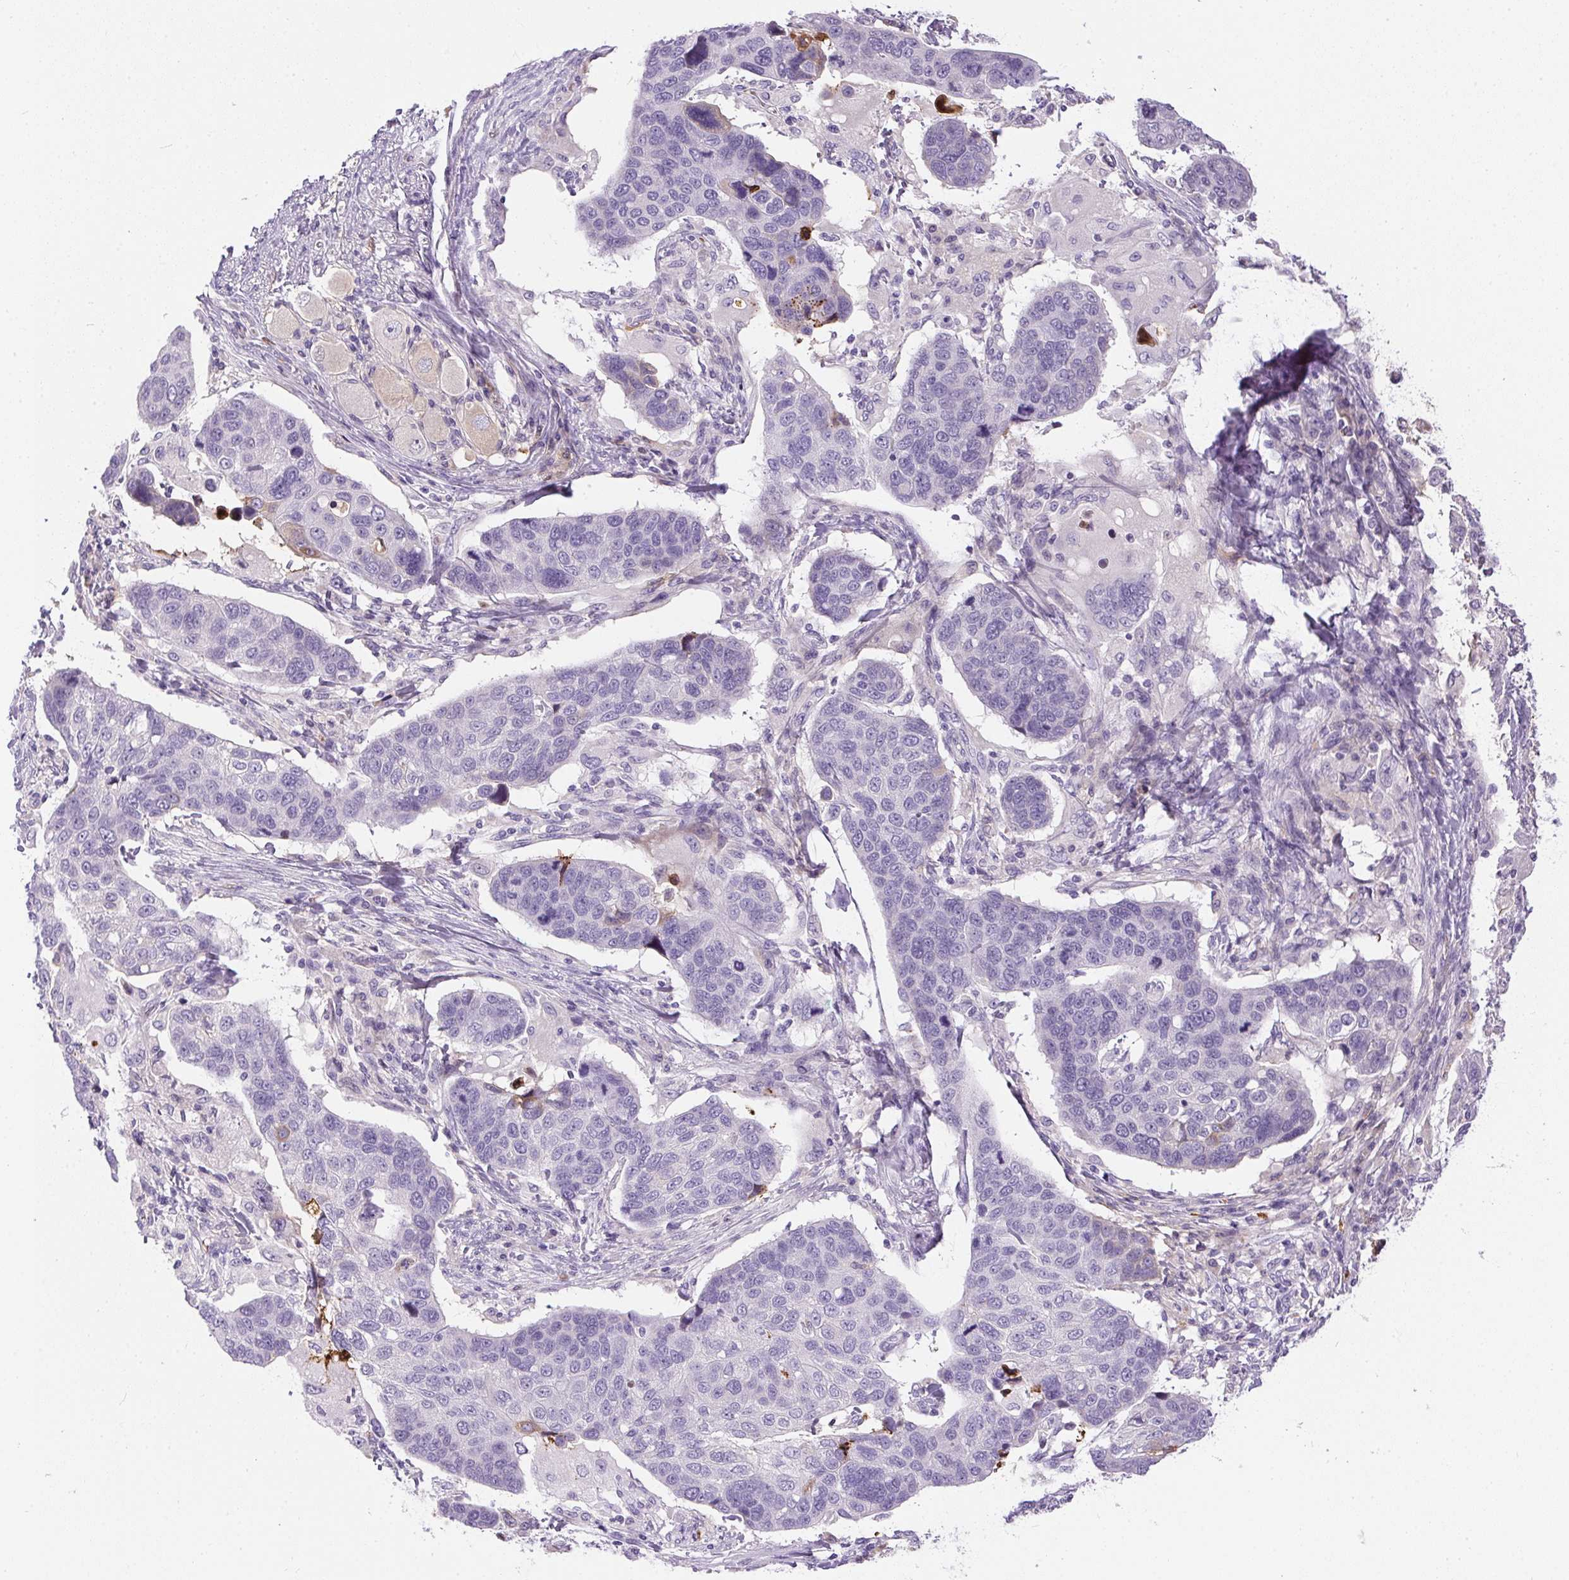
{"staining": {"intensity": "negative", "quantity": "none", "location": "none"}, "tissue": "lung cancer", "cell_type": "Tumor cells", "image_type": "cancer", "snomed": [{"axis": "morphology", "description": "Squamous cell carcinoma, NOS"}, {"axis": "topography", "description": "Lymph node"}, {"axis": "topography", "description": "Lung"}], "caption": "IHC histopathology image of human lung cancer stained for a protein (brown), which shows no expression in tumor cells. (DAB (3,3'-diaminobenzidine) immunohistochemistry, high magnification).", "gene": "ORM1", "patient": {"sex": "male", "age": 61}}